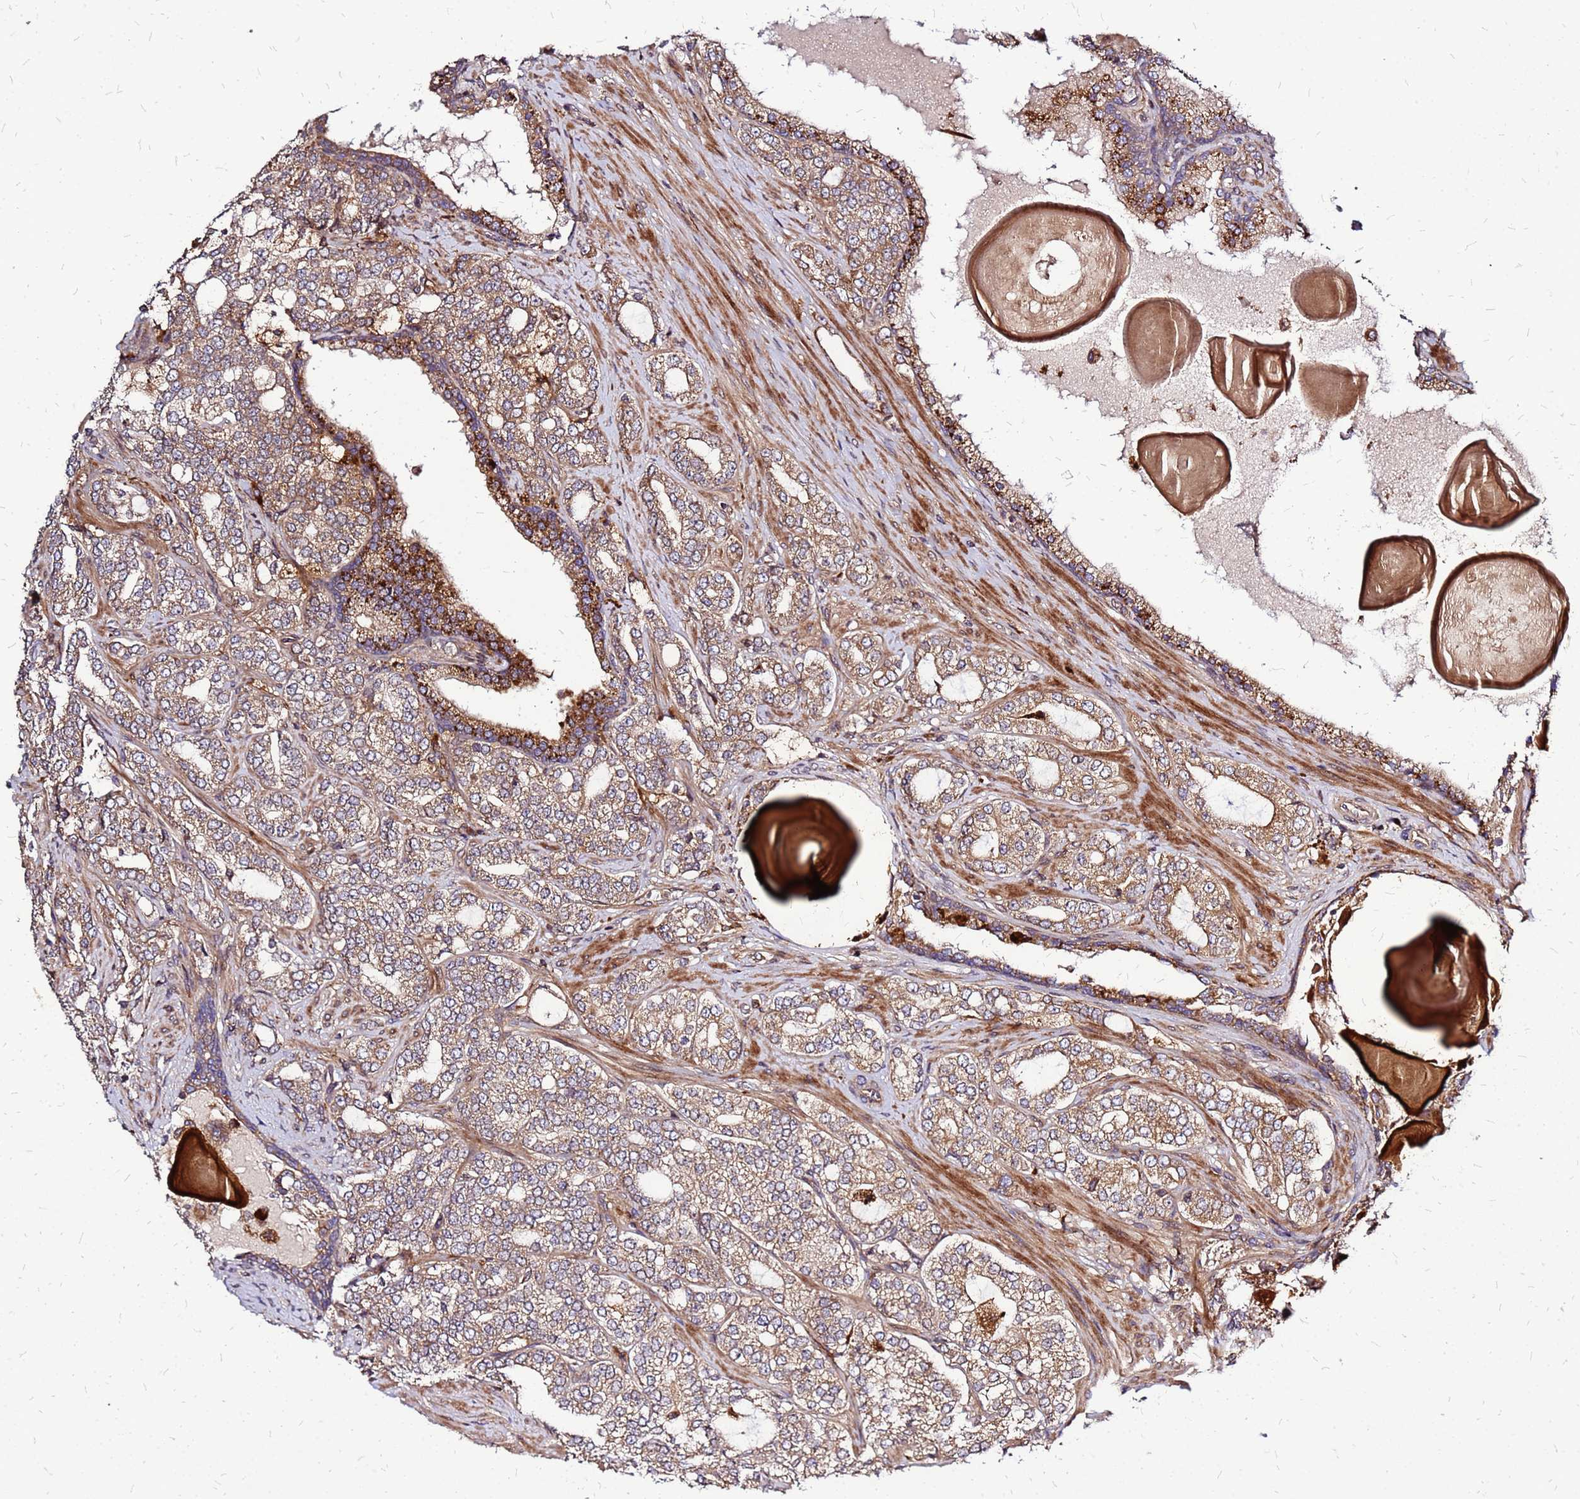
{"staining": {"intensity": "weak", "quantity": ">75%", "location": "cytoplasmic/membranous"}, "tissue": "prostate cancer", "cell_type": "Tumor cells", "image_type": "cancer", "snomed": [{"axis": "morphology", "description": "Adenocarcinoma, High grade"}, {"axis": "topography", "description": "Prostate"}], "caption": "Immunohistochemistry image of neoplastic tissue: human prostate cancer stained using IHC demonstrates low levels of weak protein expression localized specifically in the cytoplasmic/membranous of tumor cells, appearing as a cytoplasmic/membranous brown color.", "gene": "CYBC1", "patient": {"sex": "male", "age": 64}}